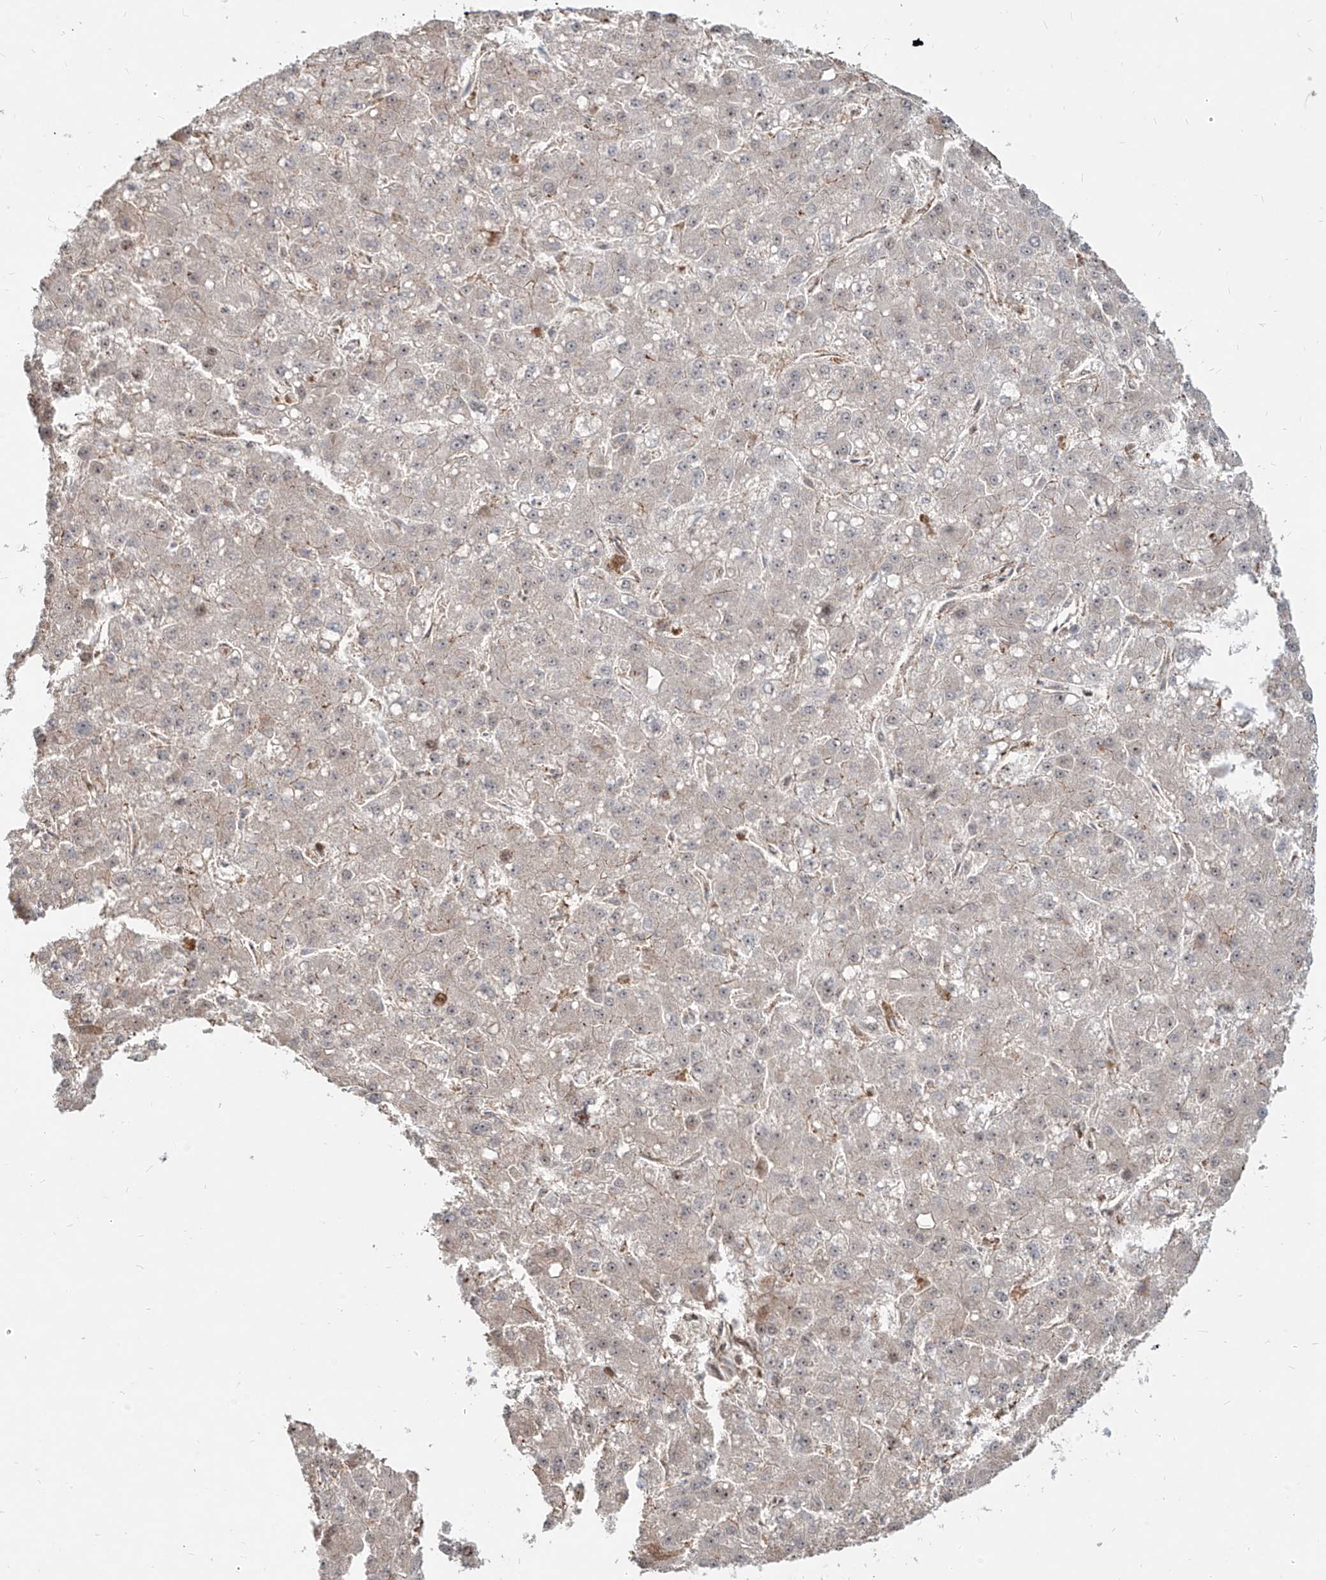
{"staining": {"intensity": "weak", "quantity": "<25%", "location": "nuclear"}, "tissue": "liver cancer", "cell_type": "Tumor cells", "image_type": "cancer", "snomed": [{"axis": "morphology", "description": "Carcinoma, Hepatocellular, NOS"}, {"axis": "topography", "description": "Liver"}], "caption": "The immunohistochemistry photomicrograph has no significant expression in tumor cells of liver cancer (hepatocellular carcinoma) tissue.", "gene": "ZNF710", "patient": {"sex": "male", "age": 67}}